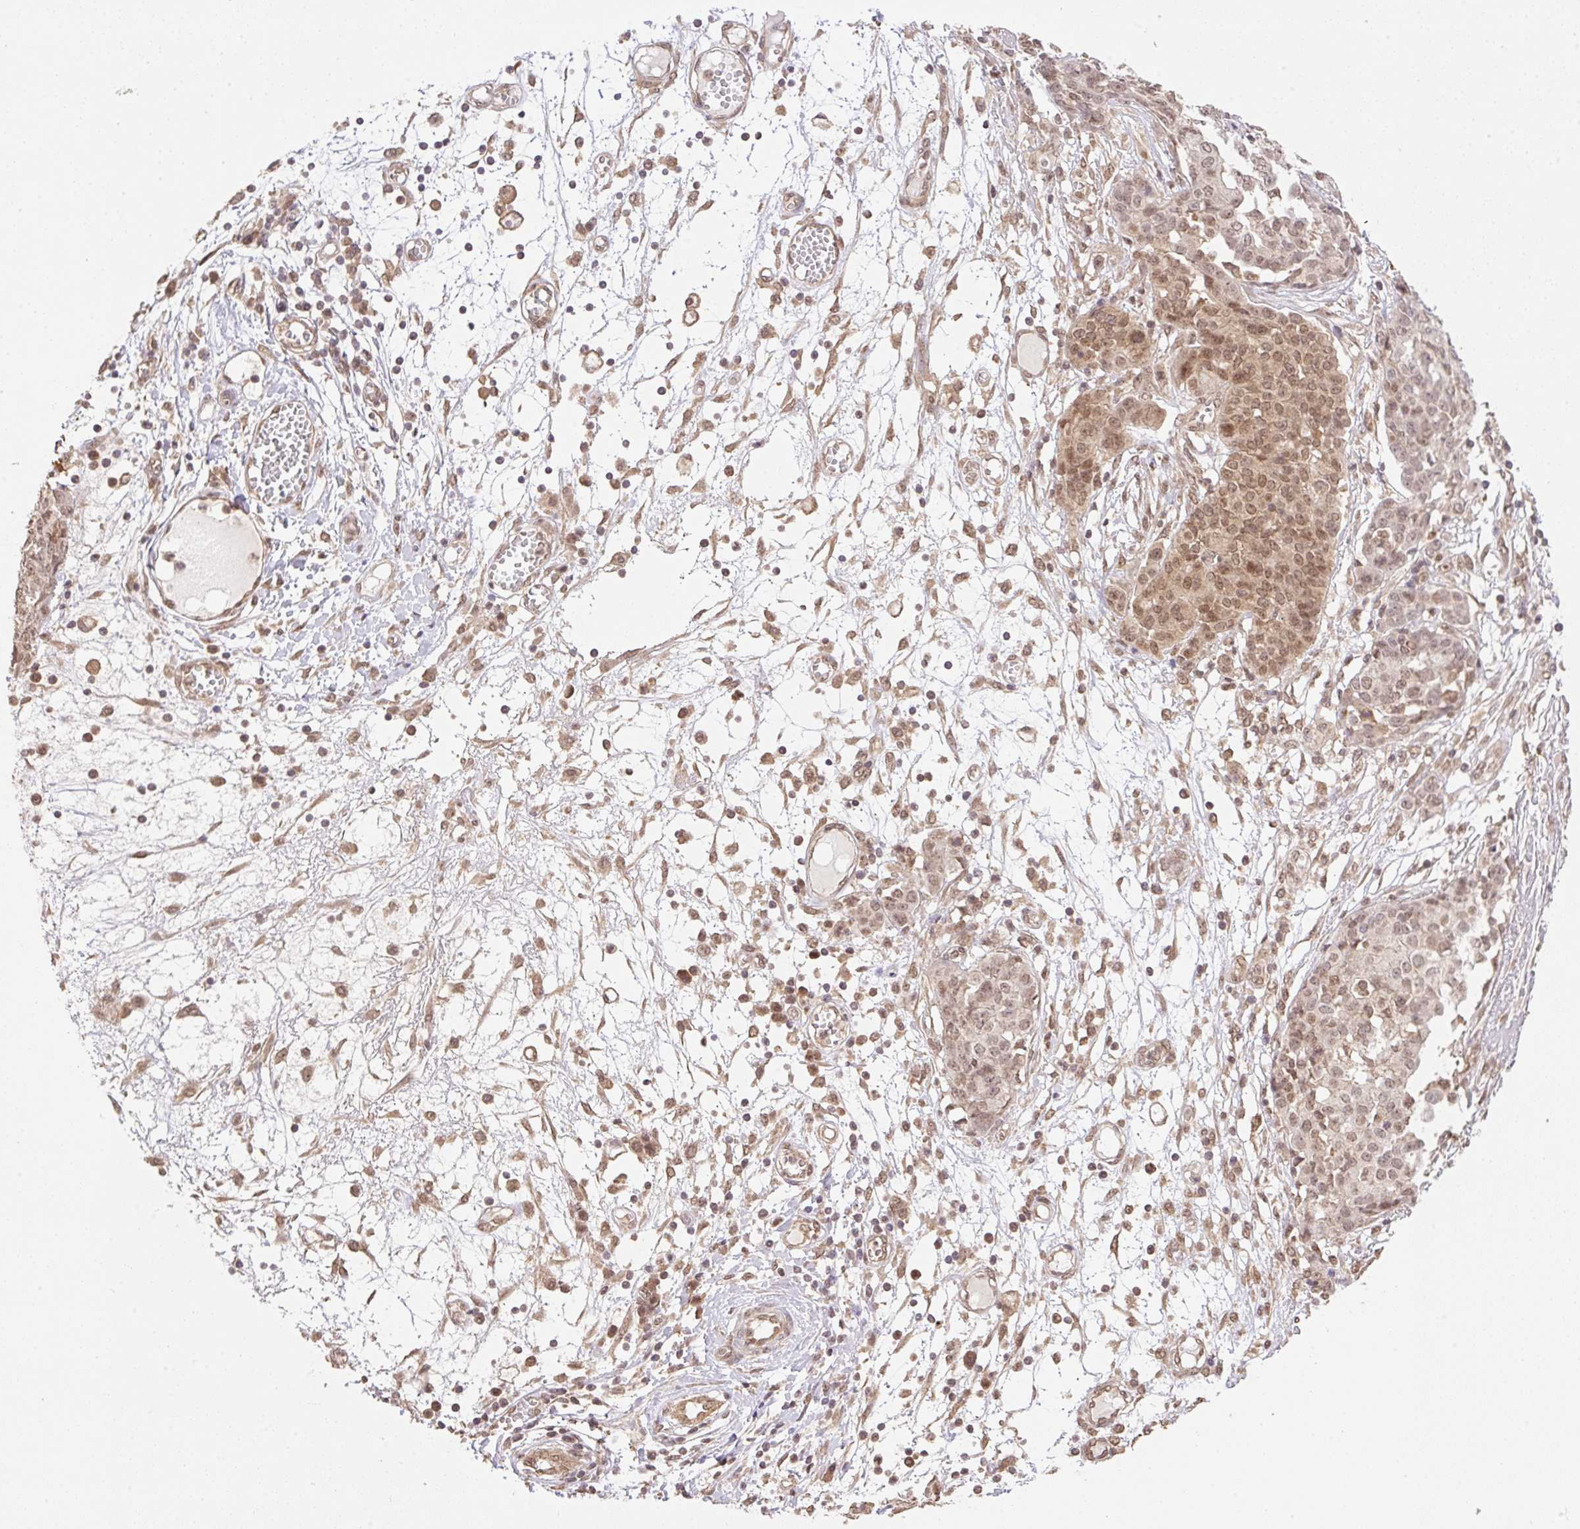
{"staining": {"intensity": "moderate", "quantity": ">75%", "location": "nuclear"}, "tissue": "ovarian cancer", "cell_type": "Tumor cells", "image_type": "cancer", "snomed": [{"axis": "morphology", "description": "Cystadenocarcinoma, serous, NOS"}, {"axis": "topography", "description": "Soft tissue"}, {"axis": "topography", "description": "Ovary"}], "caption": "IHC micrograph of human ovarian cancer (serous cystadenocarcinoma) stained for a protein (brown), which displays medium levels of moderate nuclear positivity in approximately >75% of tumor cells.", "gene": "VPS25", "patient": {"sex": "female", "age": 57}}